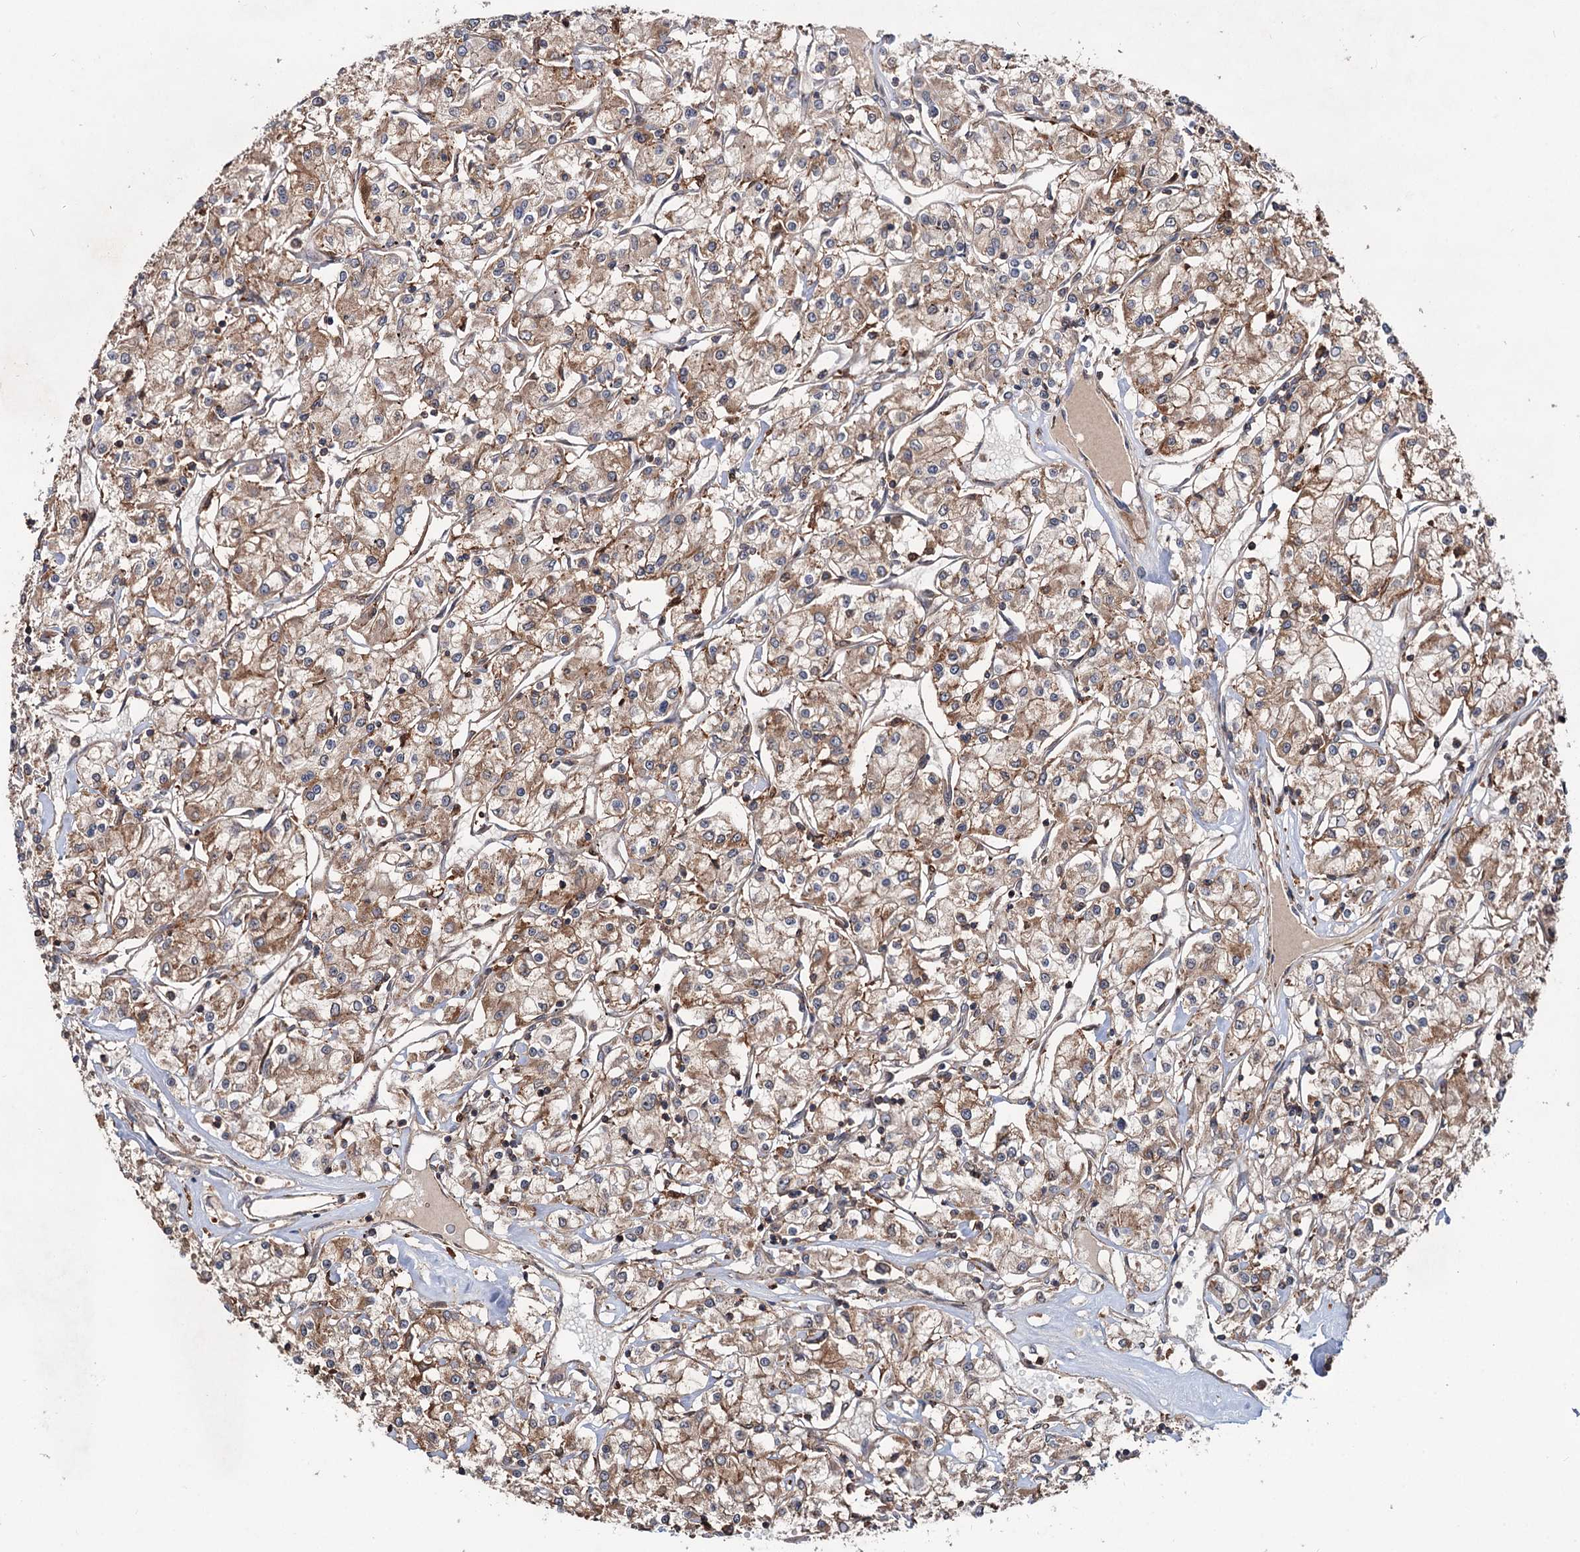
{"staining": {"intensity": "moderate", "quantity": ">75%", "location": "cytoplasmic/membranous"}, "tissue": "renal cancer", "cell_type": "Tumor cells", "image_type": "cancer", "snomed": [{"axis": "morphology", "description": "Adenocarcinoma, NOS"}, {"axis": "topography", "description": "Kidney"}], "caption": "Renal cancer (adenocarcinoma) stained for a protein (brown) shows moderate cytoplasmic/membranous positive expression in about >75% of tumor cells.", "gene": "GRIP1", "patient": {"sex": "female", "age": 59}}